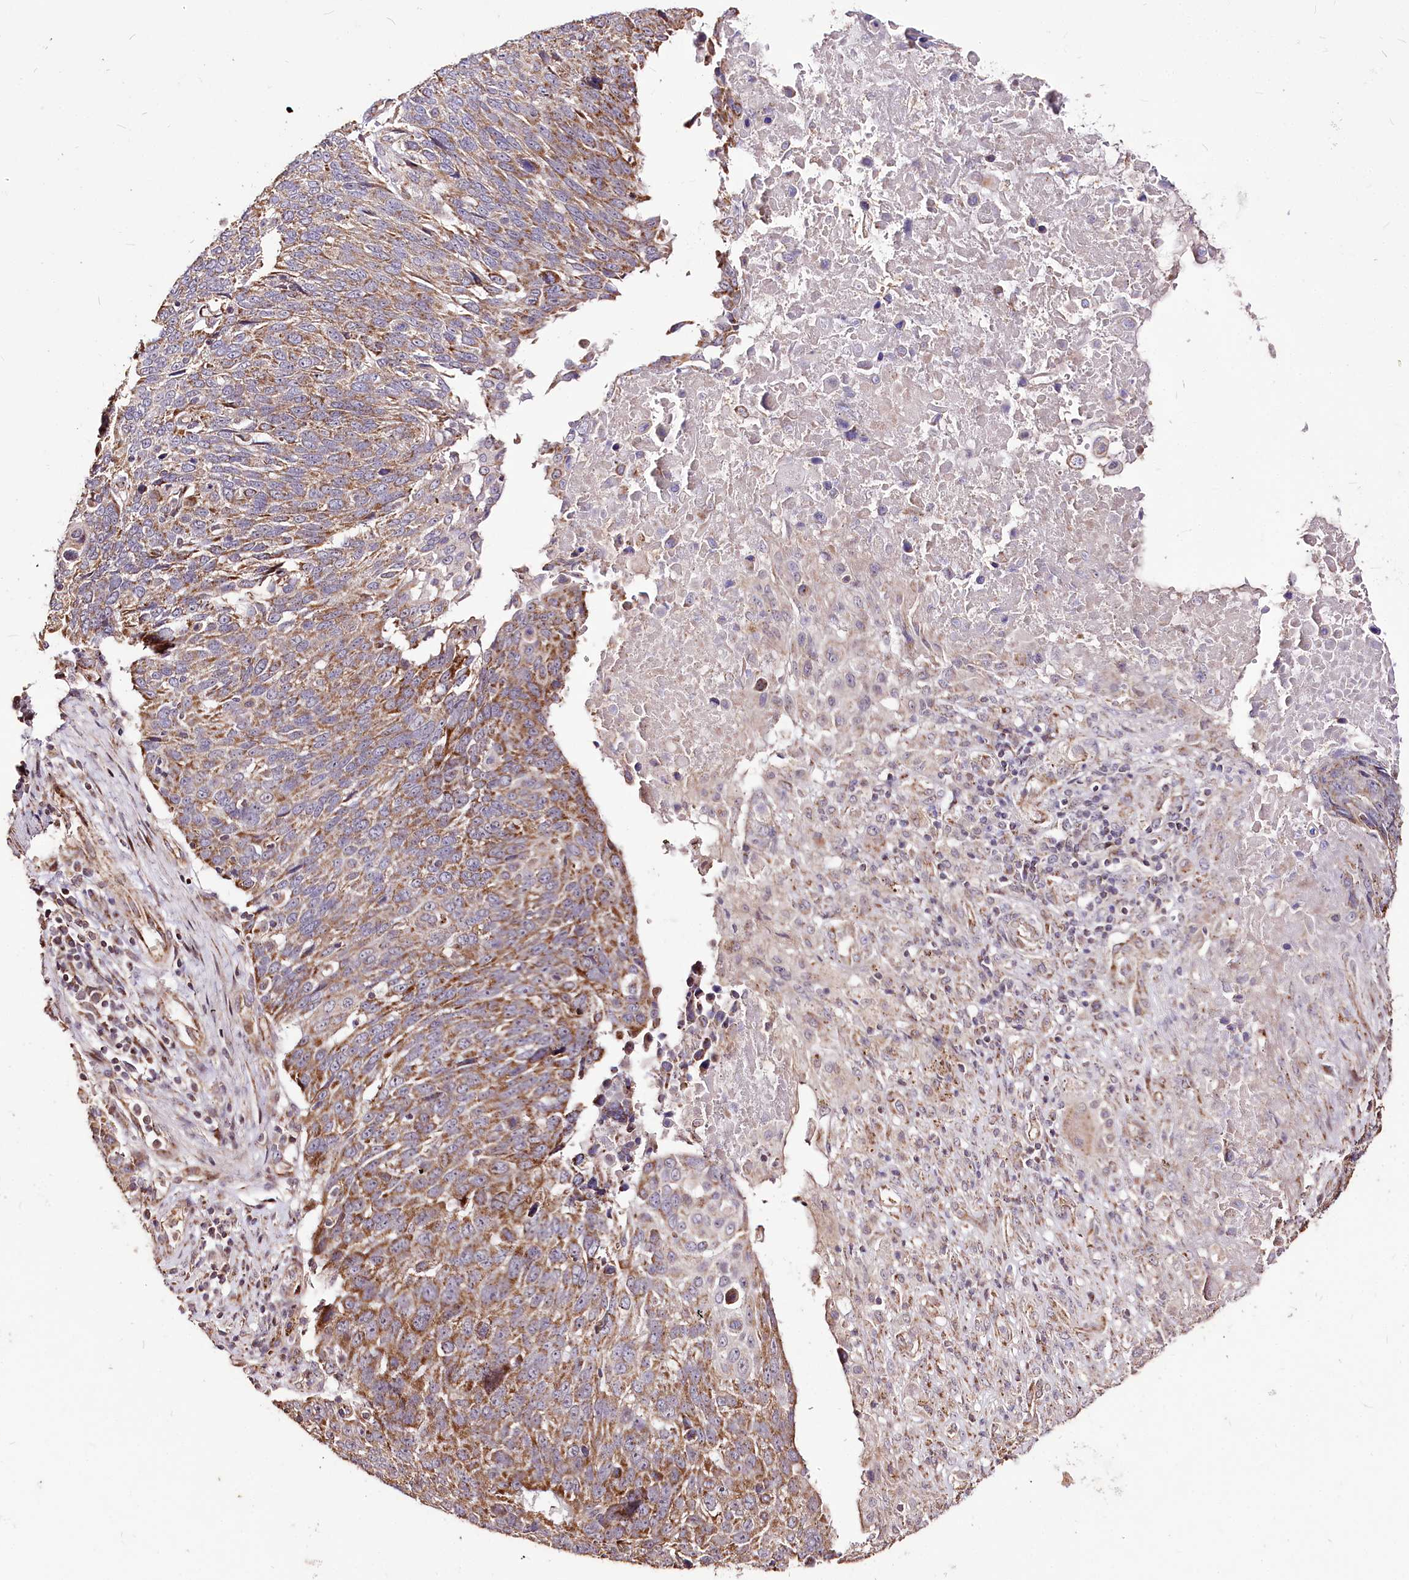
{"staining": {"intensity": "moderate", "quantity": ">75%", "location": "cytoplasmic/membranous"}, "tissue": "lung cancer", "cell_type": "Tumor cells", "image_type": "cancer", "snomed": [{"axis": "morphology", "description": "Squamous cell carcinoma, NOS"}, {"axis": "topography", "description": "Lung"}], "caption": "Moderate cytoplasmic/membranous protein positivity is appreciated in approximately >75% of tumor cells in lung squamous cell carcinoma.", "gene": "CARD19", "patient": {"sex": "male", "age": 66}}